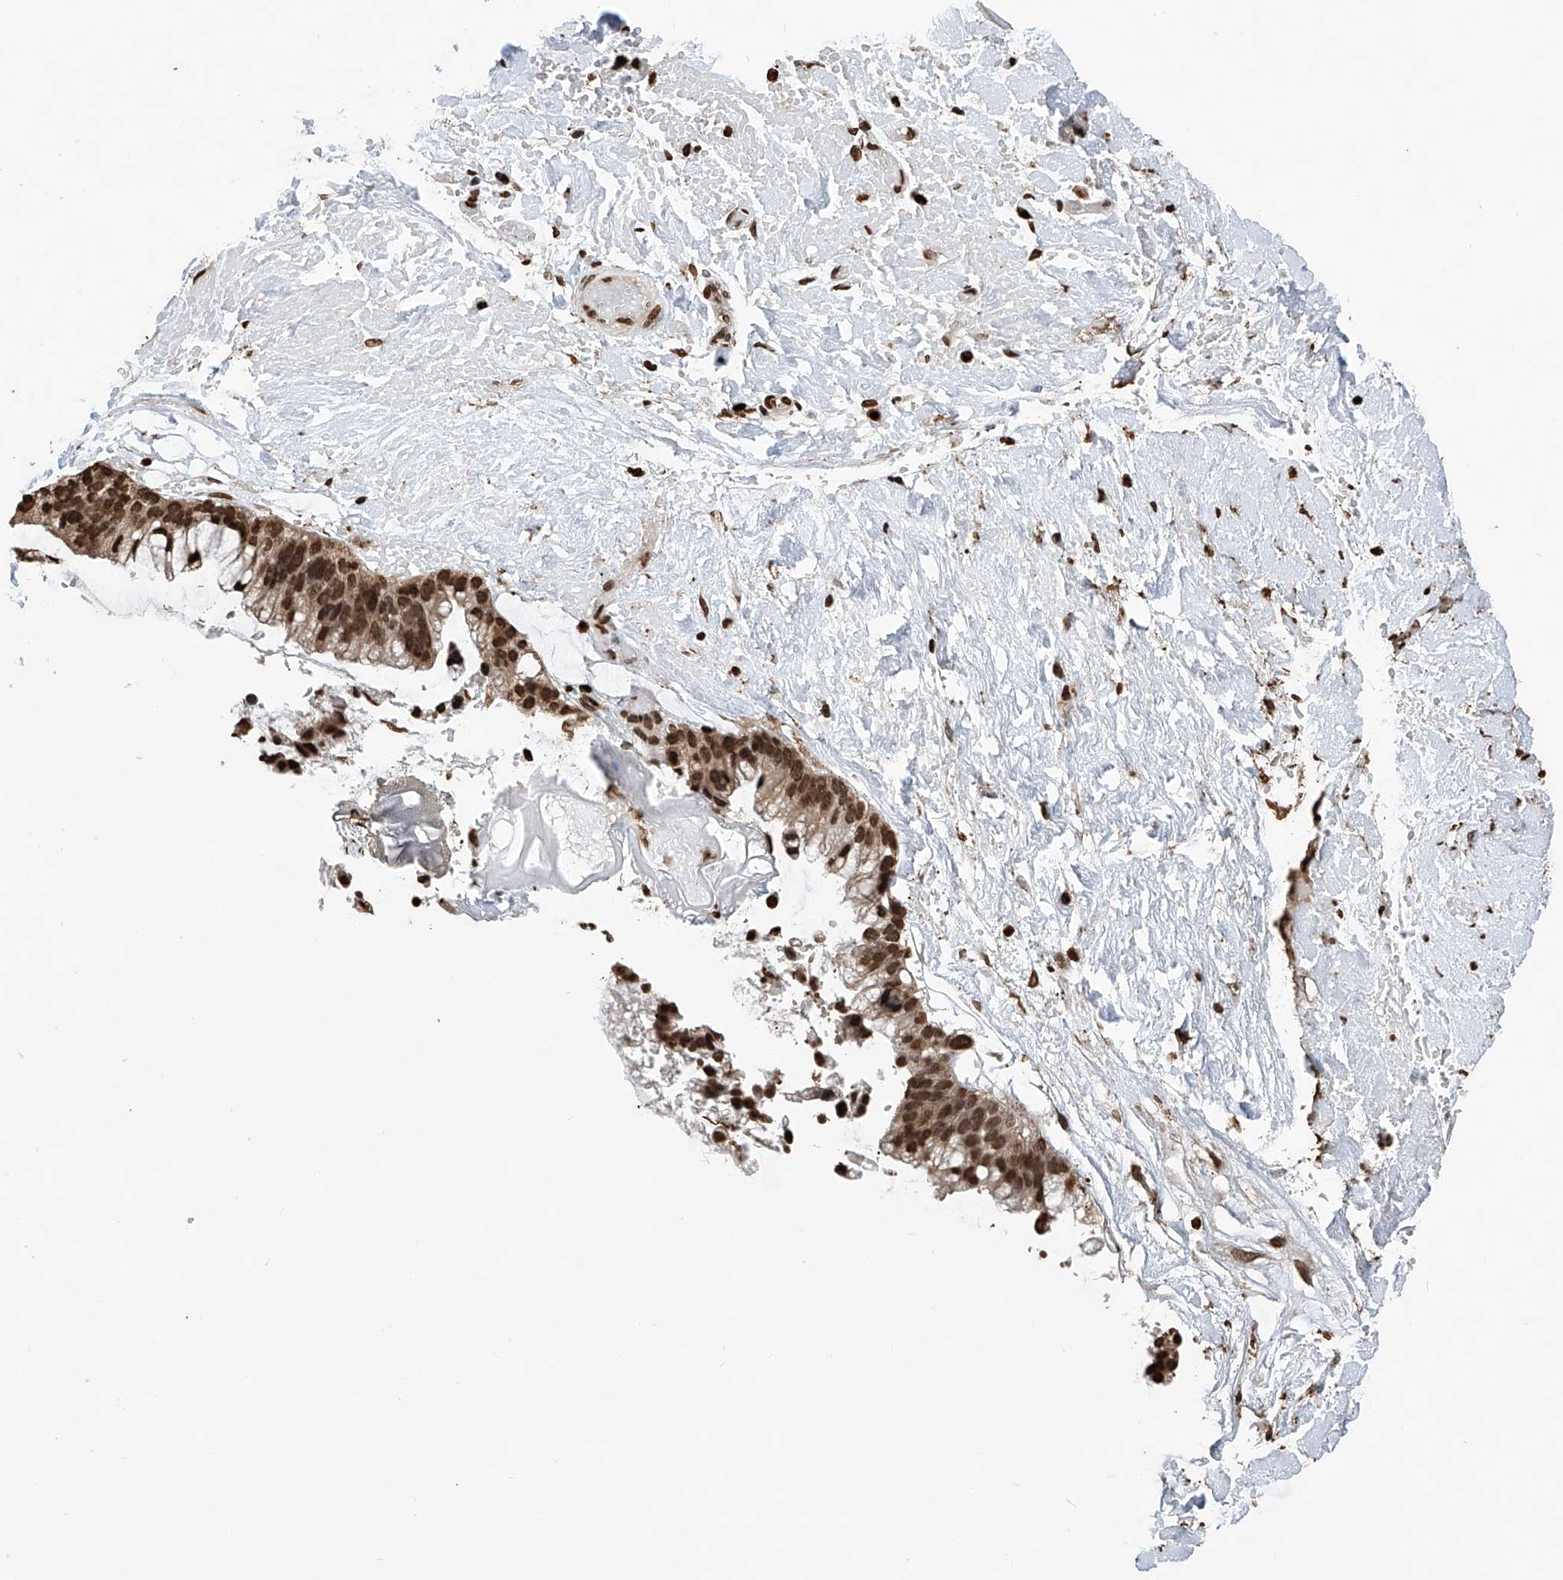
{"staining": {"intensity": "moderate", "quantity": ">75%", "location": "nuclear"}, "tissue": "ovarian cancer", "cell_type": "Tumor cells", "image_type": "cancer", "snomed": [{"axis": "morphology", "description": "Cystadenocarcinoma, mucinous, NOS"}, {"axis": "topography", "description": "Ovary"}], "caption": "The histopathology image exhibits staining of mucinous cystadenocarcinoma (ovarian), revealing moderate nuclear protein staining (brown color) within tumor cells. Ihc stains the protein of interest in brown and the nuclei are stained blue.", "gene": "CFAP410", "patient": {"sex": "female", "age": 39}}